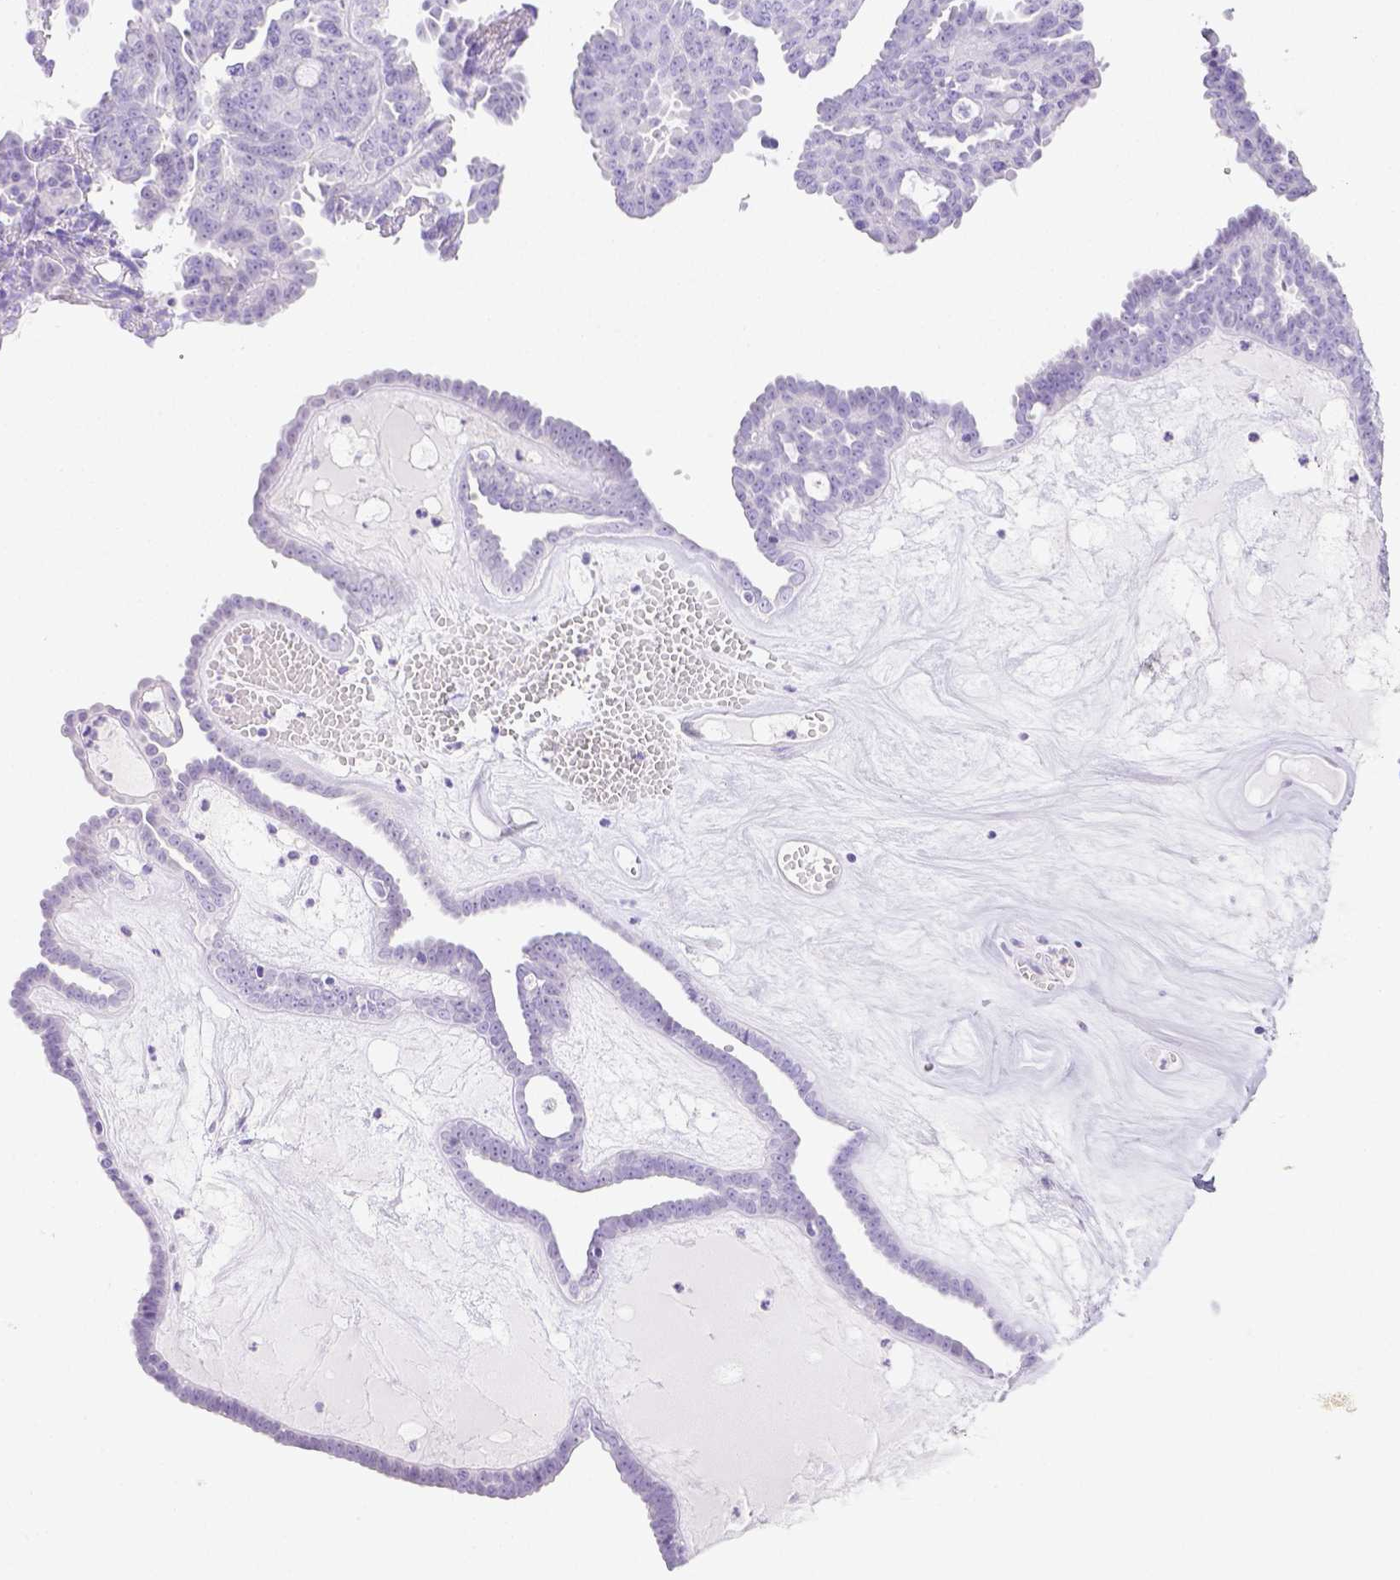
{"staining": {"intensity": "negative", "quantity": "none", "location": "none"}, "tissue": "ovarian cancer", "cell_type": "Tumor cells", "image_type": "cancer", "snomed": [{"axis": "morphology", "description": "Cystadenocarcinoma, serous, NOS"}, {"axis": "topography", "description": "Ovary"}], "caption": "Immunohistochemistry image of human serous cystadenocarcinoma (ovarian) stained for a protein (brown), which demonstrates no staining in tumor cells.", "gene": "ARHGAP36", "patient": {"sex": "female", "age": 71}}